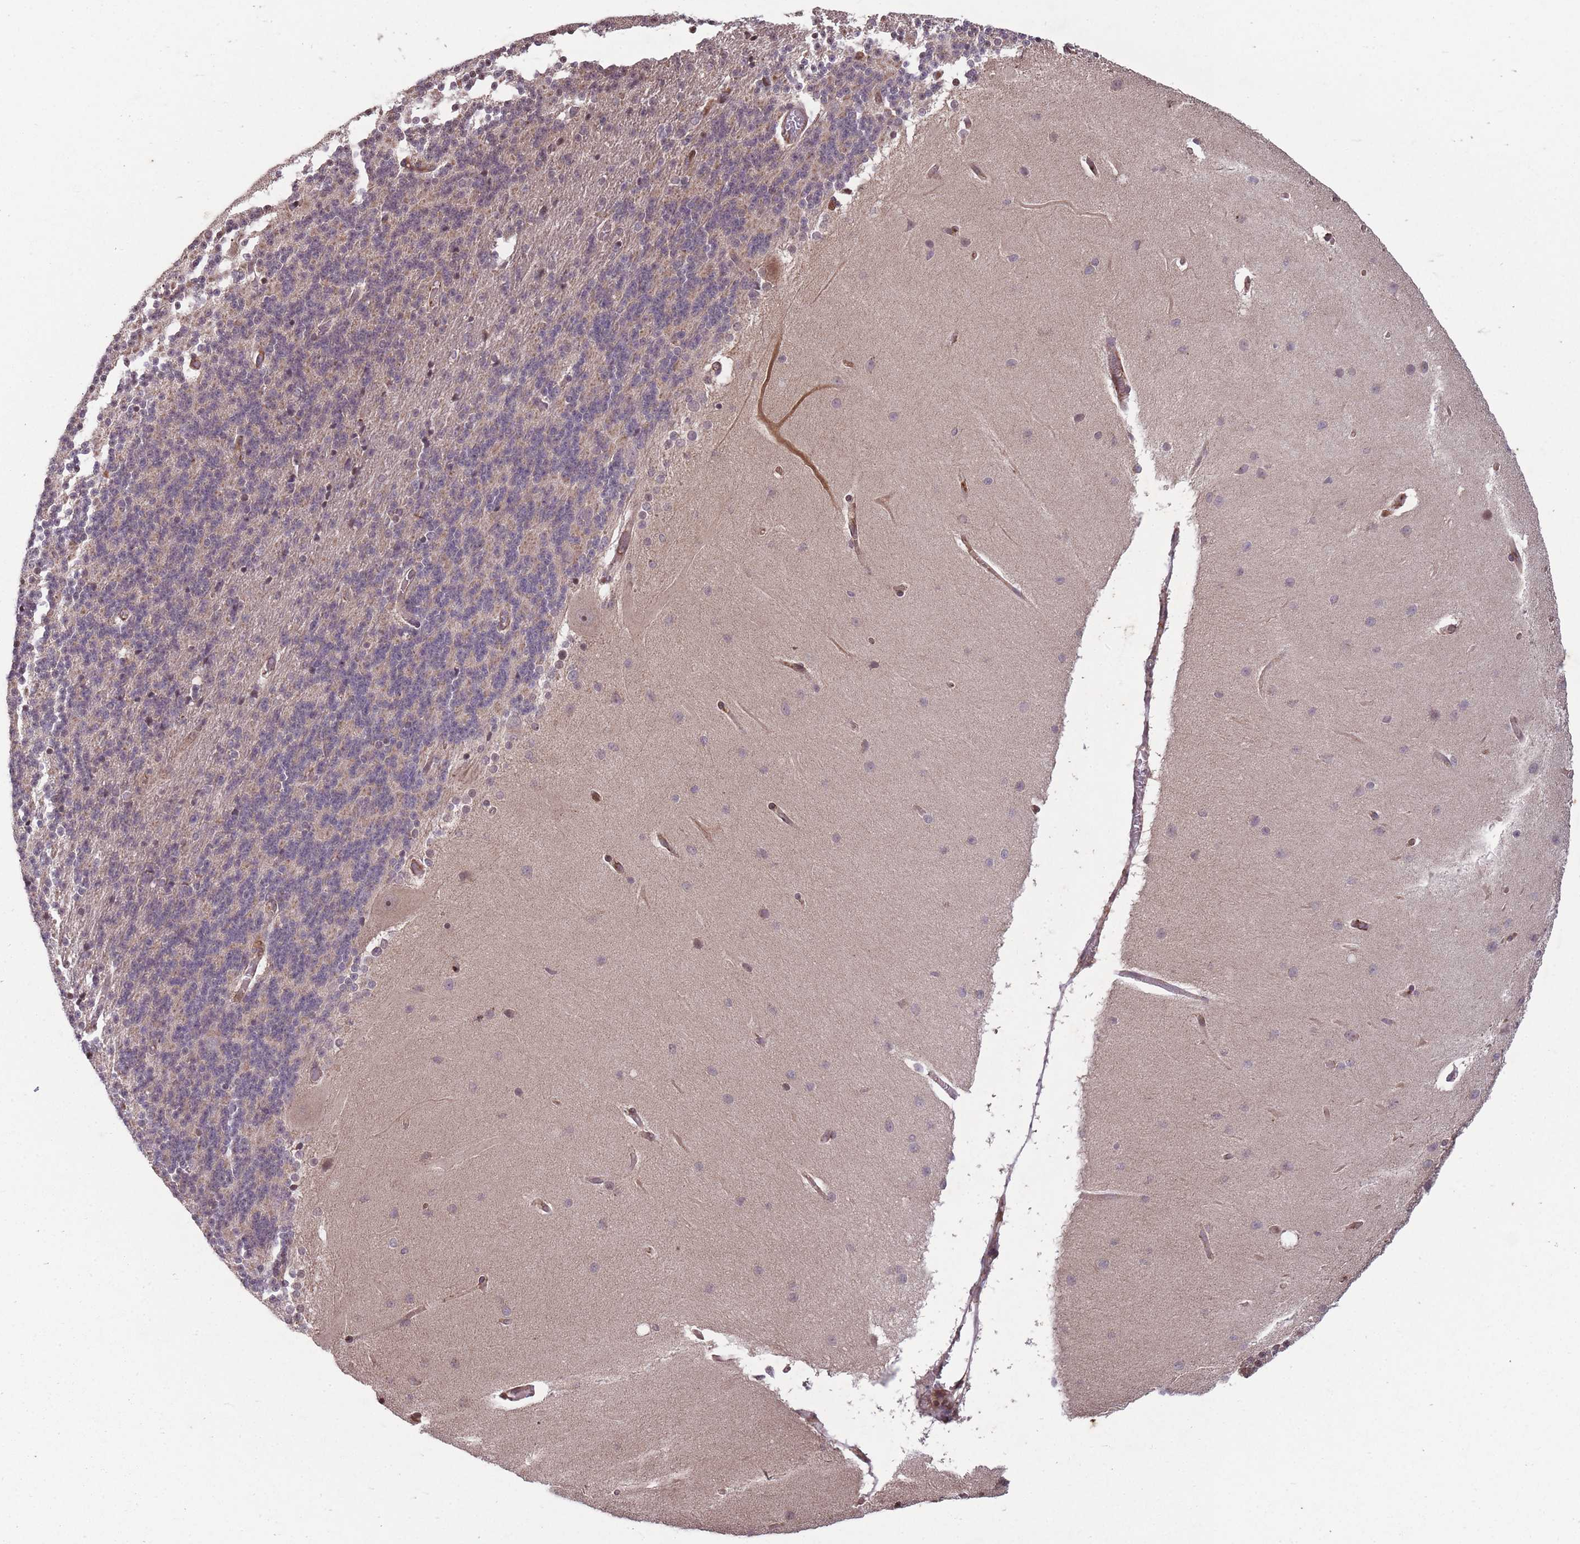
{"staining": {"intensity": "negative", "quantity": "none", "location": "none"}, "tissue": "cerebellum", "cell_type": "Cells in granular layer", "image_type": "normal", "snomed": [{"axis": "morphology", "description": "Normal tissue, NOS"}, {"axis": "topography", "description": "Cerebellum"}], "caption": "IHC of benign human cerebellum displays no positivity in cells in granular layer.", "gene": "GGT5", "patient": {"sex": "female", "age": 54}}